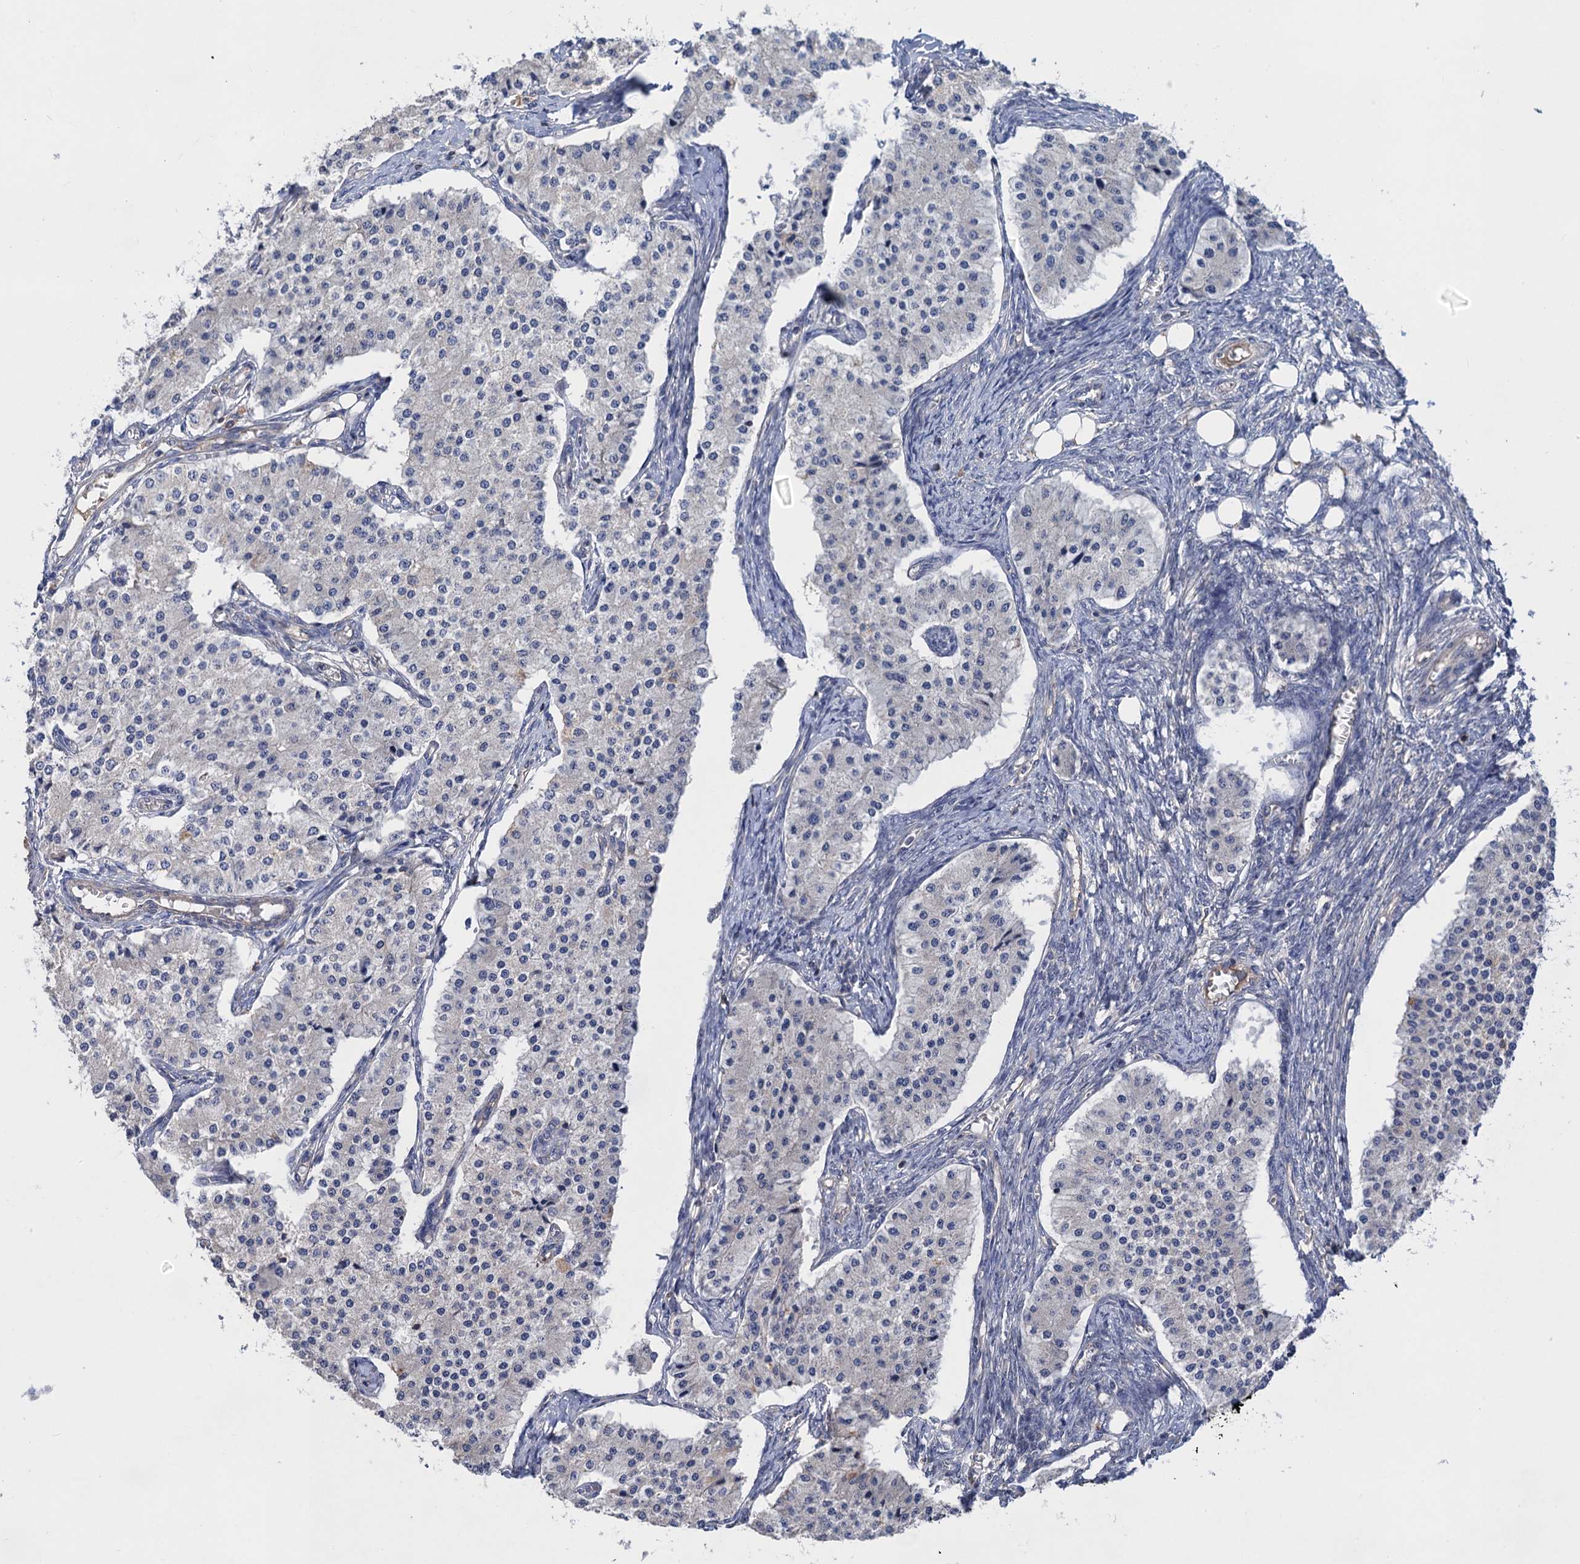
{"staining": {"intensity": "negative", "quantity": "none", "location": "none"}, "tissue": "carcinoid", "cell_type": "Tumor cells", "image_type": "cancer", "snomed": [{"axis": "morphology", "description": "Carcinoid, malignant, NOS"}, {"axis": "topography", "description": "Colon"}], "caption": "The micrograph demonstrates no significant expression in tumor cells of carcinoid.", "gene": "DGKA", "patient": {"sex": "female", "age": 52}}